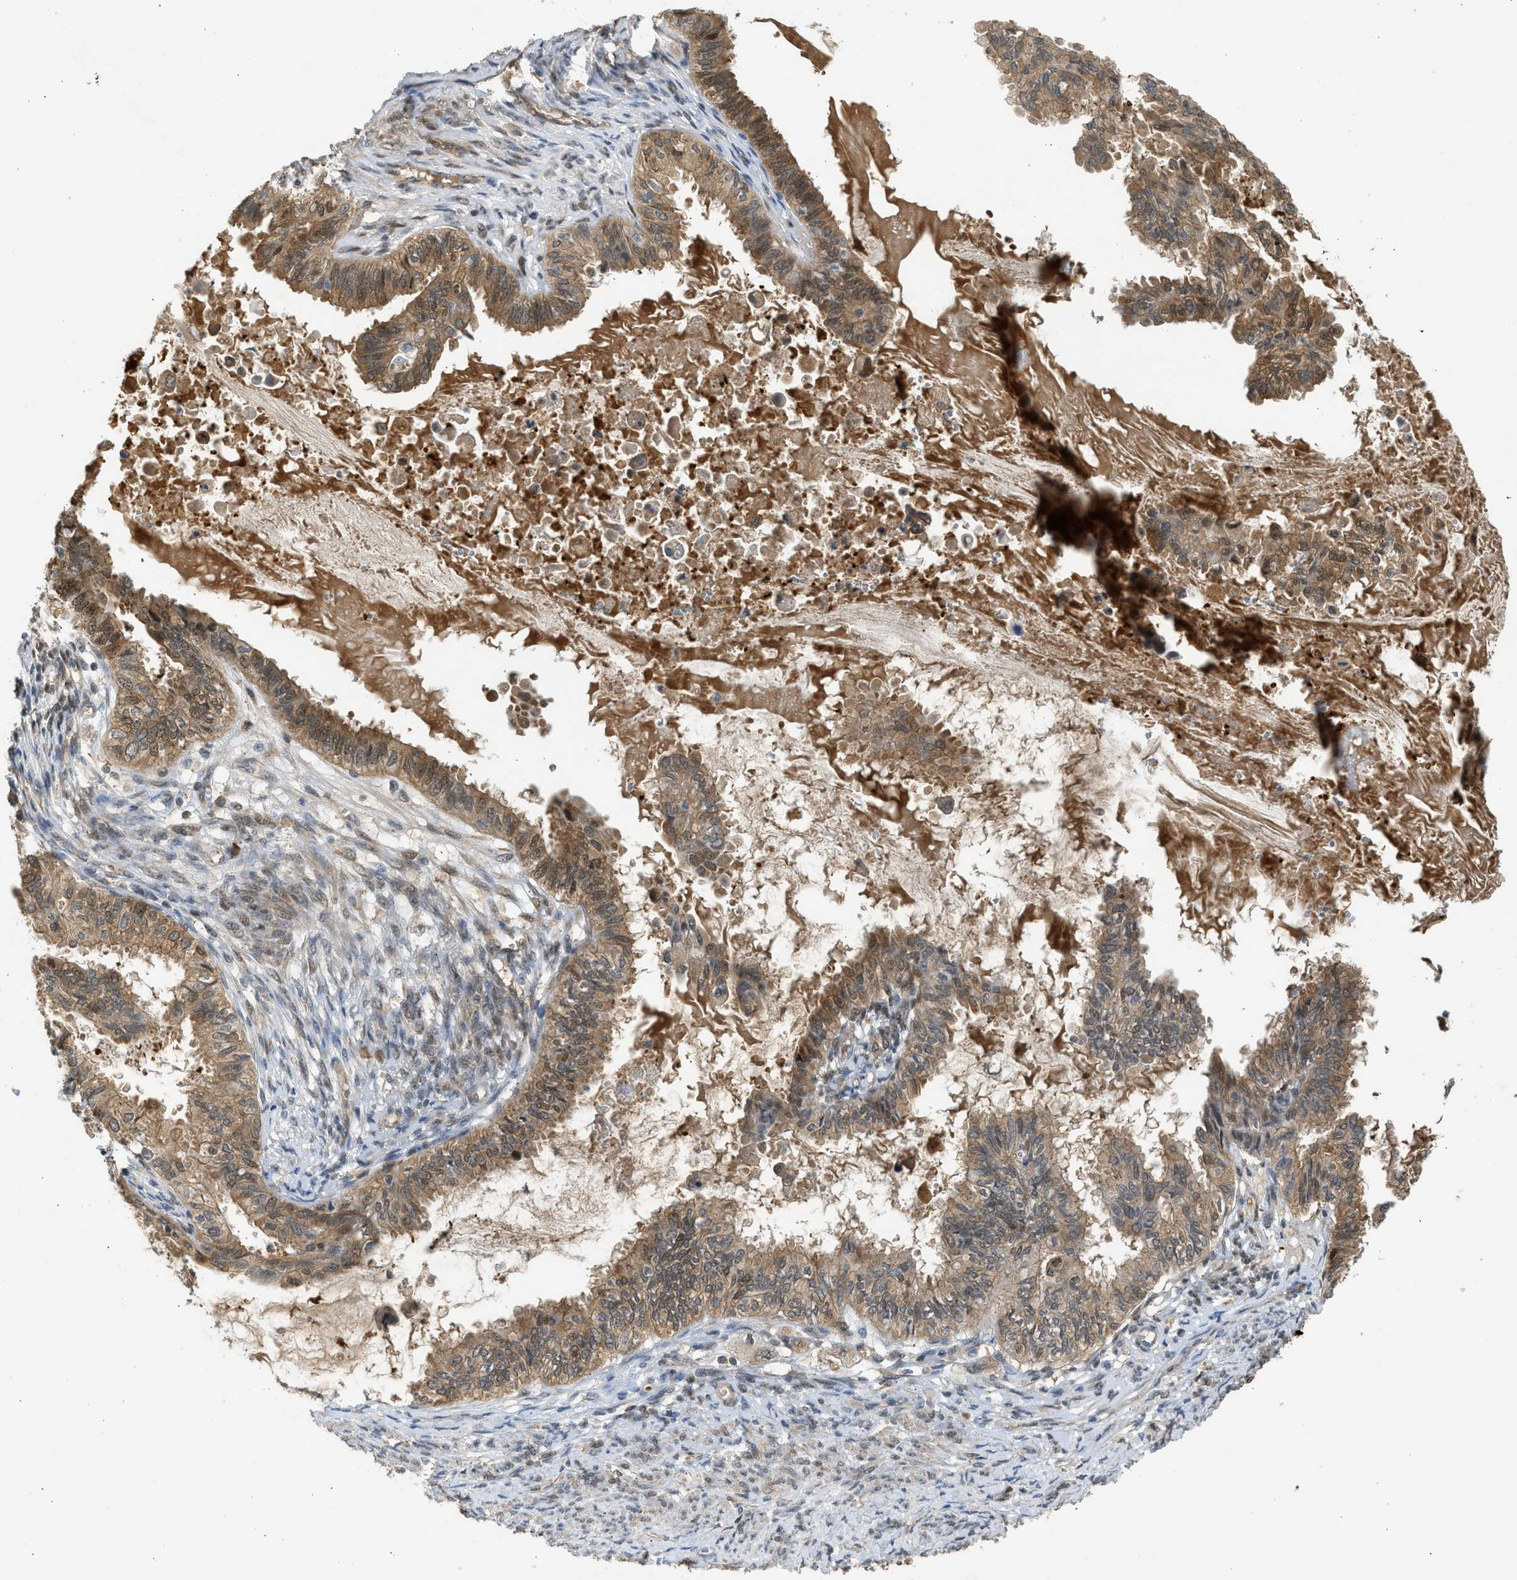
{"staining": {"intensity": "moderate", "quantity": ">75%", "location": "cytoplasmic/membranous"}, "tissue": "cervical cancer", "cell_type": "Tumor cells", "image_type": "cancer", "snomed": [{"axis": "morphology", "description": "Normal tissue, NOS"}, {"axis": "morphology", "description": "Adenocarcinoma, NOS"}, {"axis": "topography", "description": "Cervix"}, {"axis": "topography", "description": "Endometrium"}], "caption": "Immunohistochemistry (IHC) micrograph of cervical adenocarcinoma stained for a protein (brown), which exhibits medium levels of moderate cytoplasmic/membranous positivity in about >75% of tumor cells.", "gene": "MAPK7", "patient": {"sex": "female", "age": 86}}